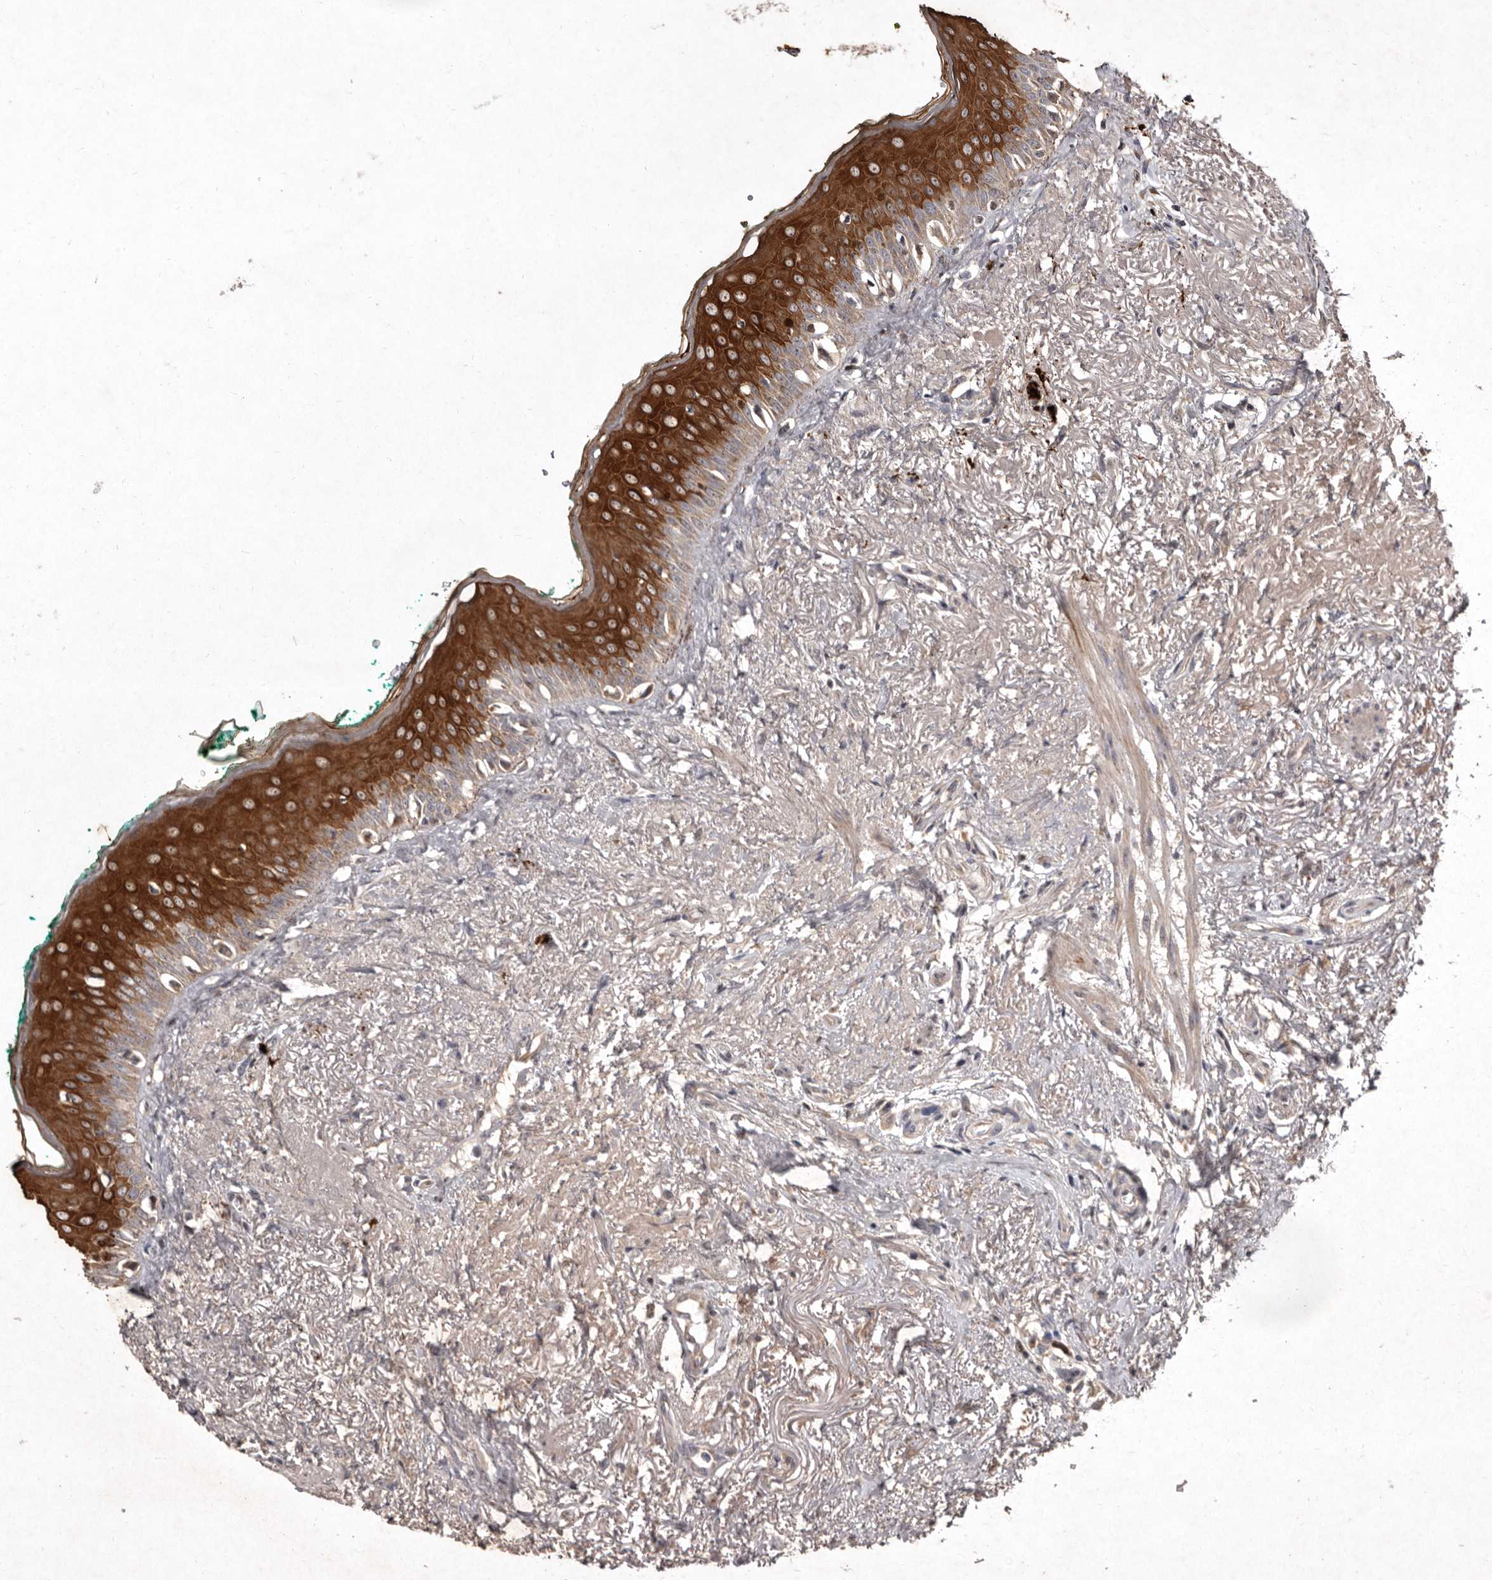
{"staining": {"intensity": "strong", "quantity": "25%-75%", "location": "cytoplasmic/membranous"}, "tissue": "oral mucosa", "cell_type": "Squamous epithelial cells", "image_type": "normal", "snomed": [{"axis": "morphology", "description": "Normal tissue, NOS"}, {"axis": "topography", "description": "Oral tissue"}], "caption": "A high-resolution photomicrograph shows immunohistochemistry (IHC) staining of normal oral mucosa, which displays strong cytoplasmic/membranous positivity in approximately 25%-75% of squamous epithelial cells.", "gene": "FLAD1", "patient": {"sex": "female", "age": 70}}